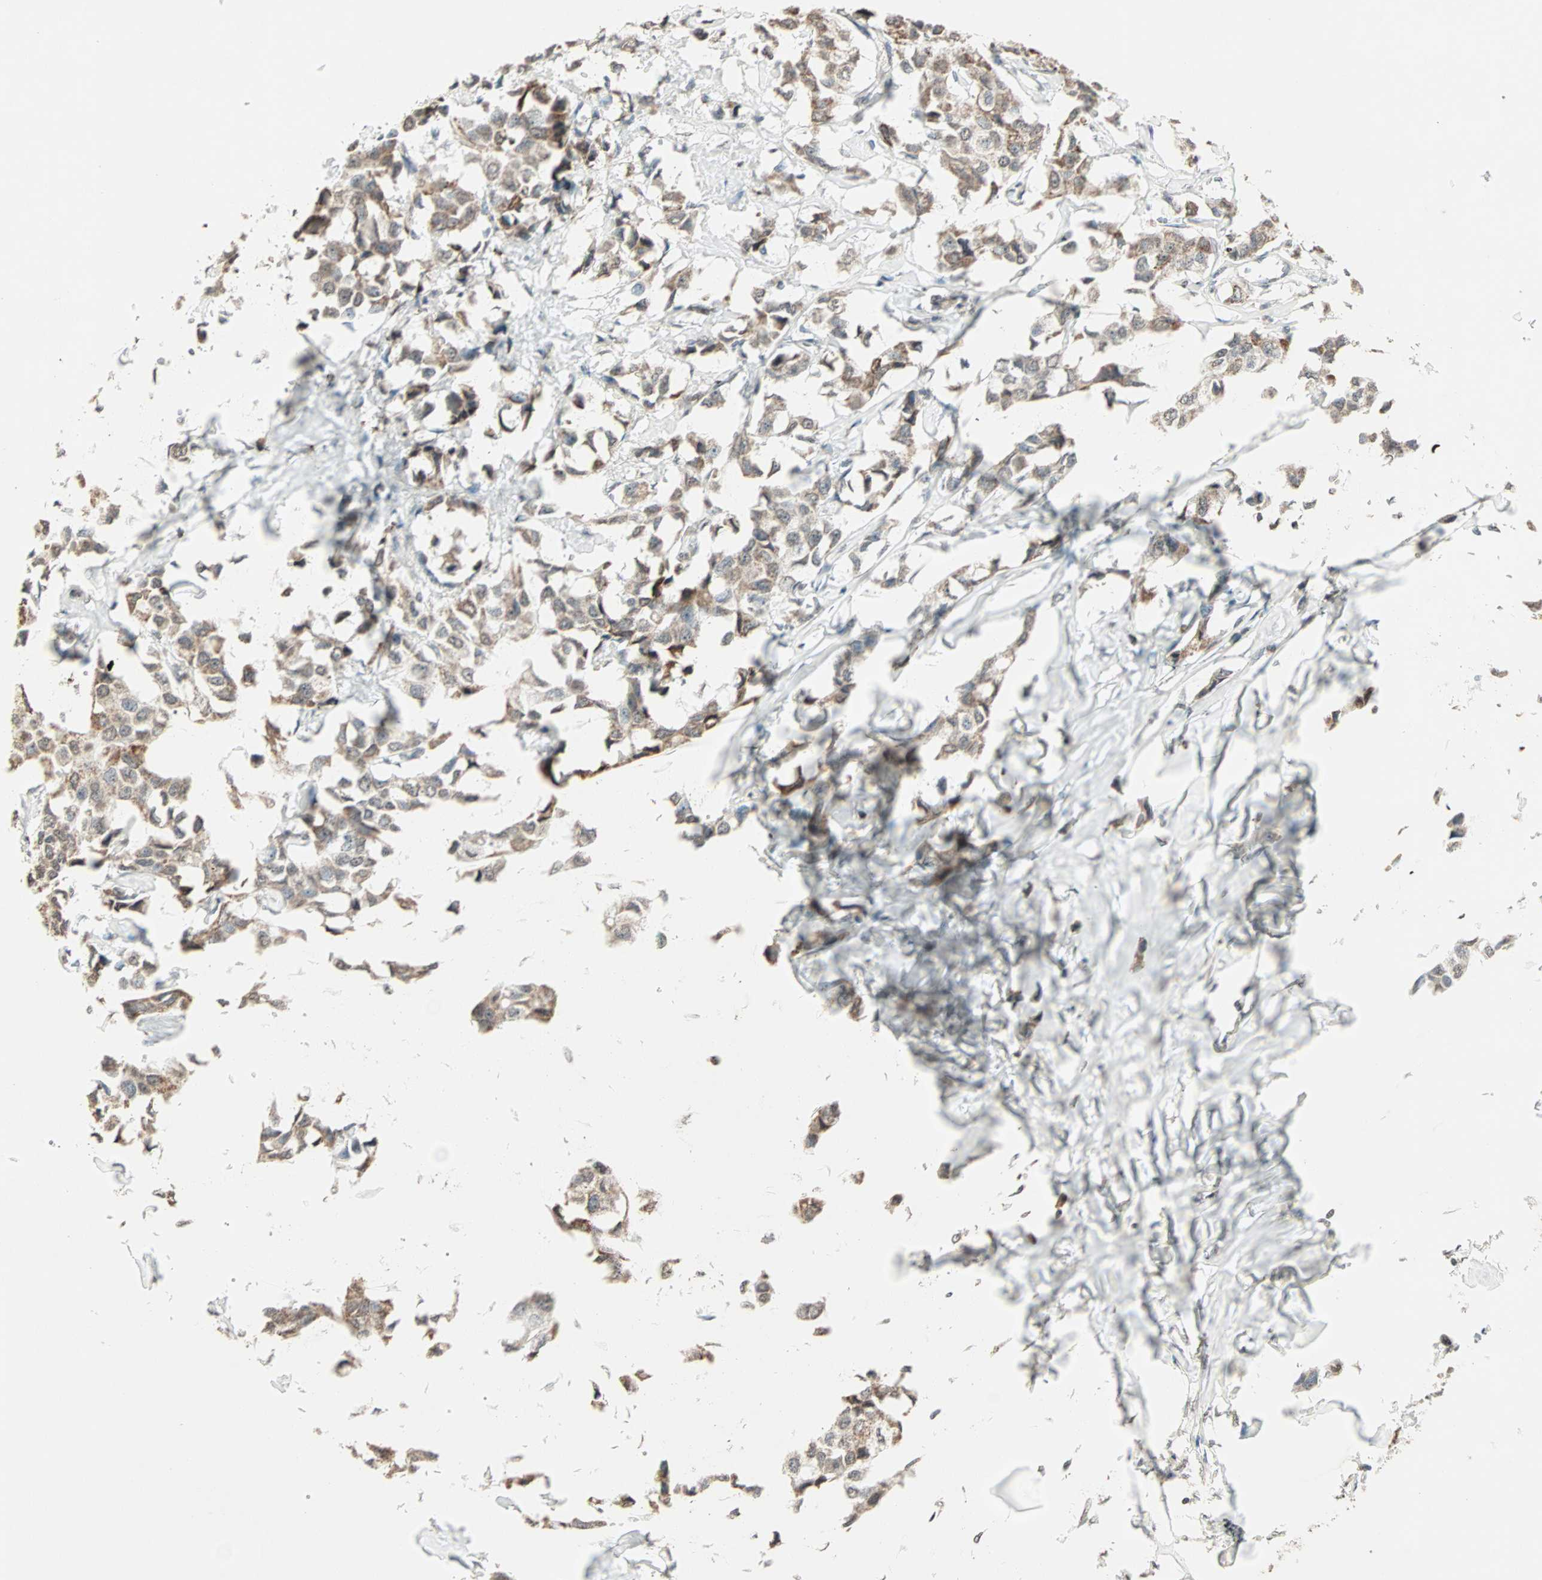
{"staining": {"intensity": "moderate", "quantity": "25%-75%", "location": "cytoplasmic/membranous"}, "tissue": "breast cancer", "cell_type": "Tumor cells", "image_type": "cancer", "snomed": [{"axis": "morphology", "description": "Duct carcinoma"}, {"axis": "topography", "description": "Breast"}], "caption": "IHC (DAB) staining of human breast cancer (infiltrating ductal carcinoma) exhibits moderate cytoplasmic/membranous protein expression in approximately 25%-75% of tumor cells.", "gene": "PRELID1", "patient": {"sex": "female", "age": 80}}